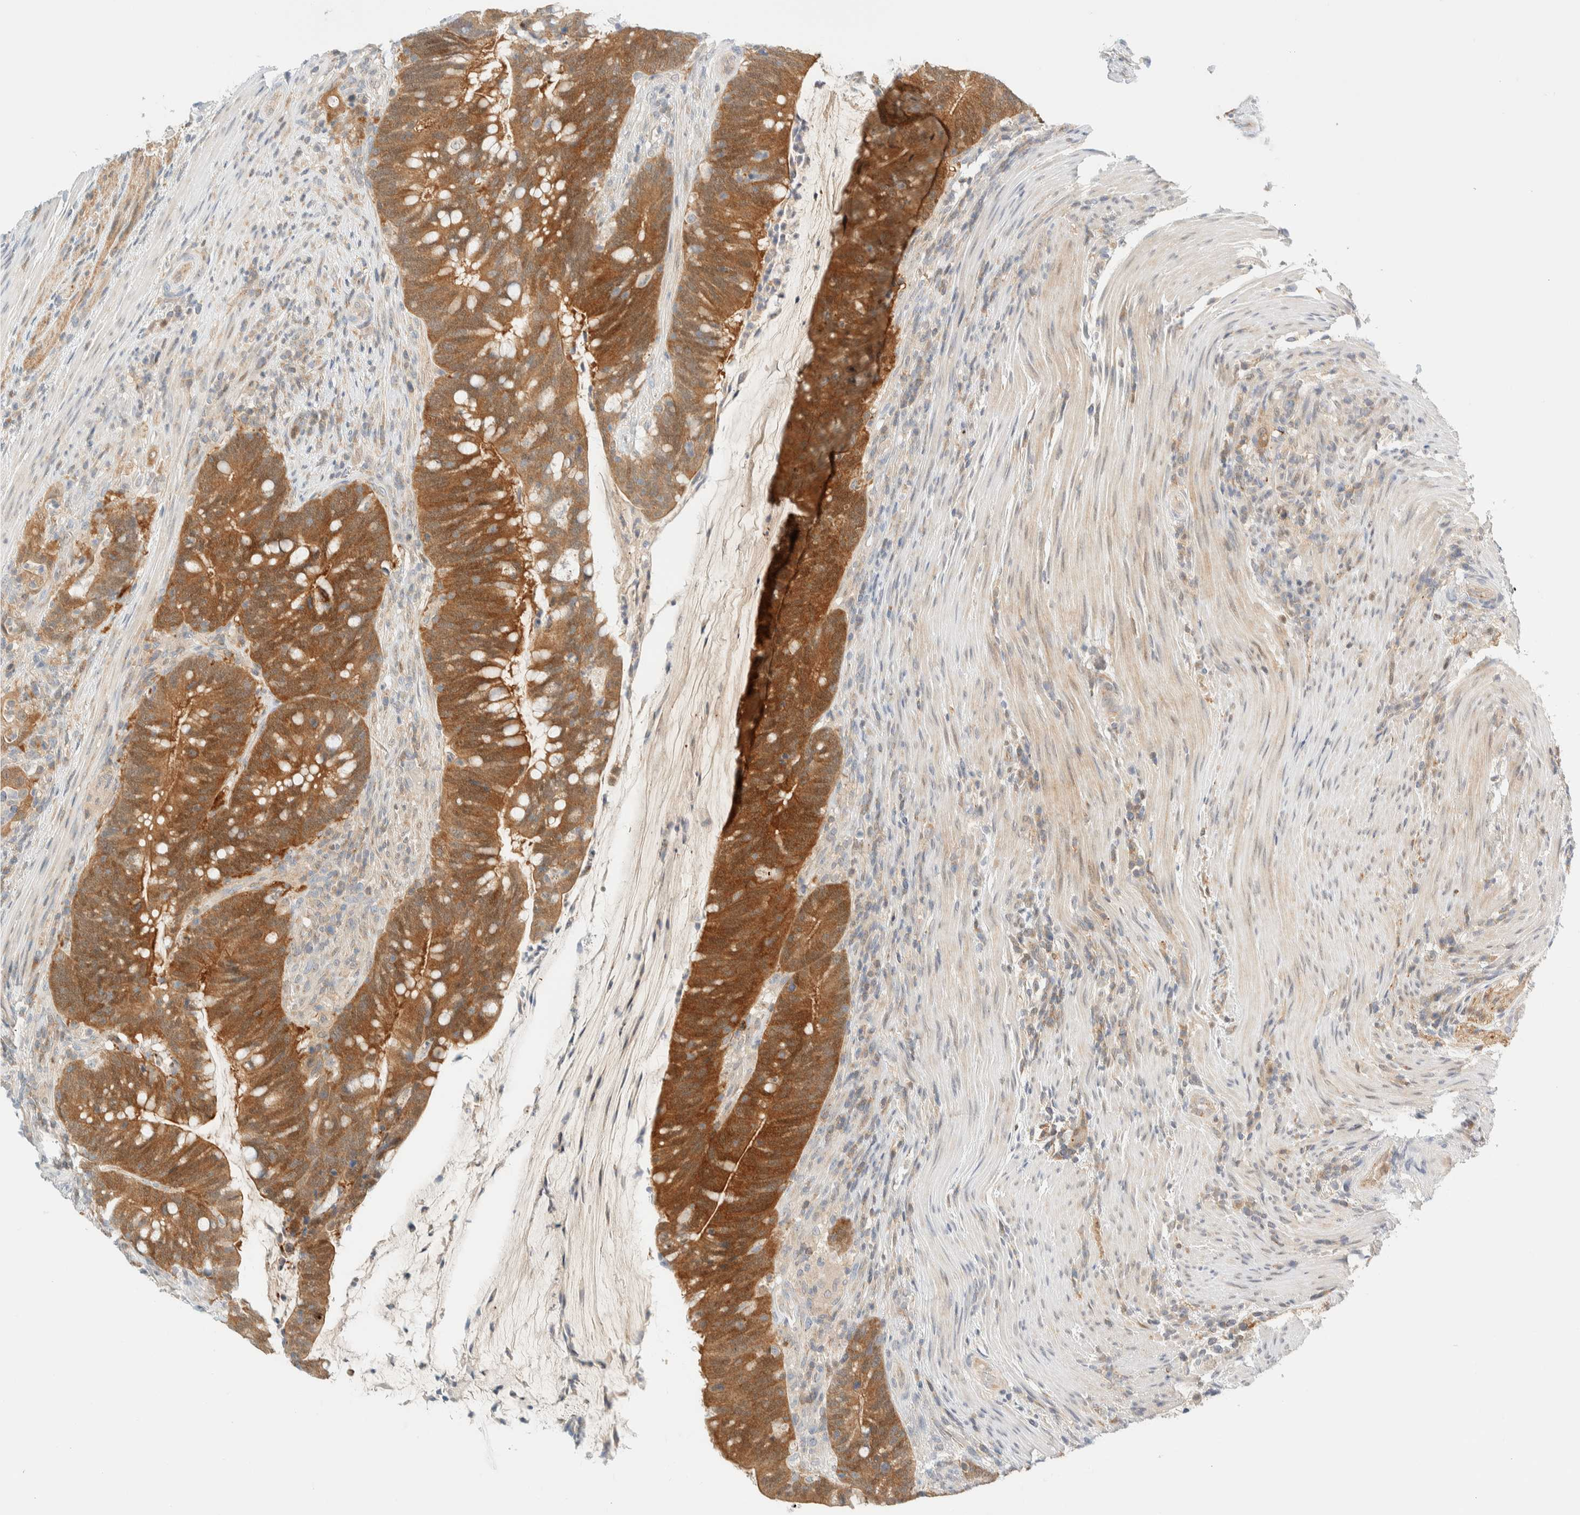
{"staining": {"intensity": "moderate", "quantity": ">75%", "location": "cytoplasmic/membranous"}, "tissue": "colorectal cancer", "cell_type": "Tumor cells", "image_type": "cancer", "snomed": [{"axis": "morphology", "description": "Adenocarcinoma, NOS"}, {"axis": "topography", "description": "Colon"}], "caption": "Tumor cells exhibit medium levels of moderate cytoplasmic/membranous positivity in approximately >75% of cells in colorectal cancer.", "gene": "PCYT2", "patient": {"sex": "female", "age": 66}}